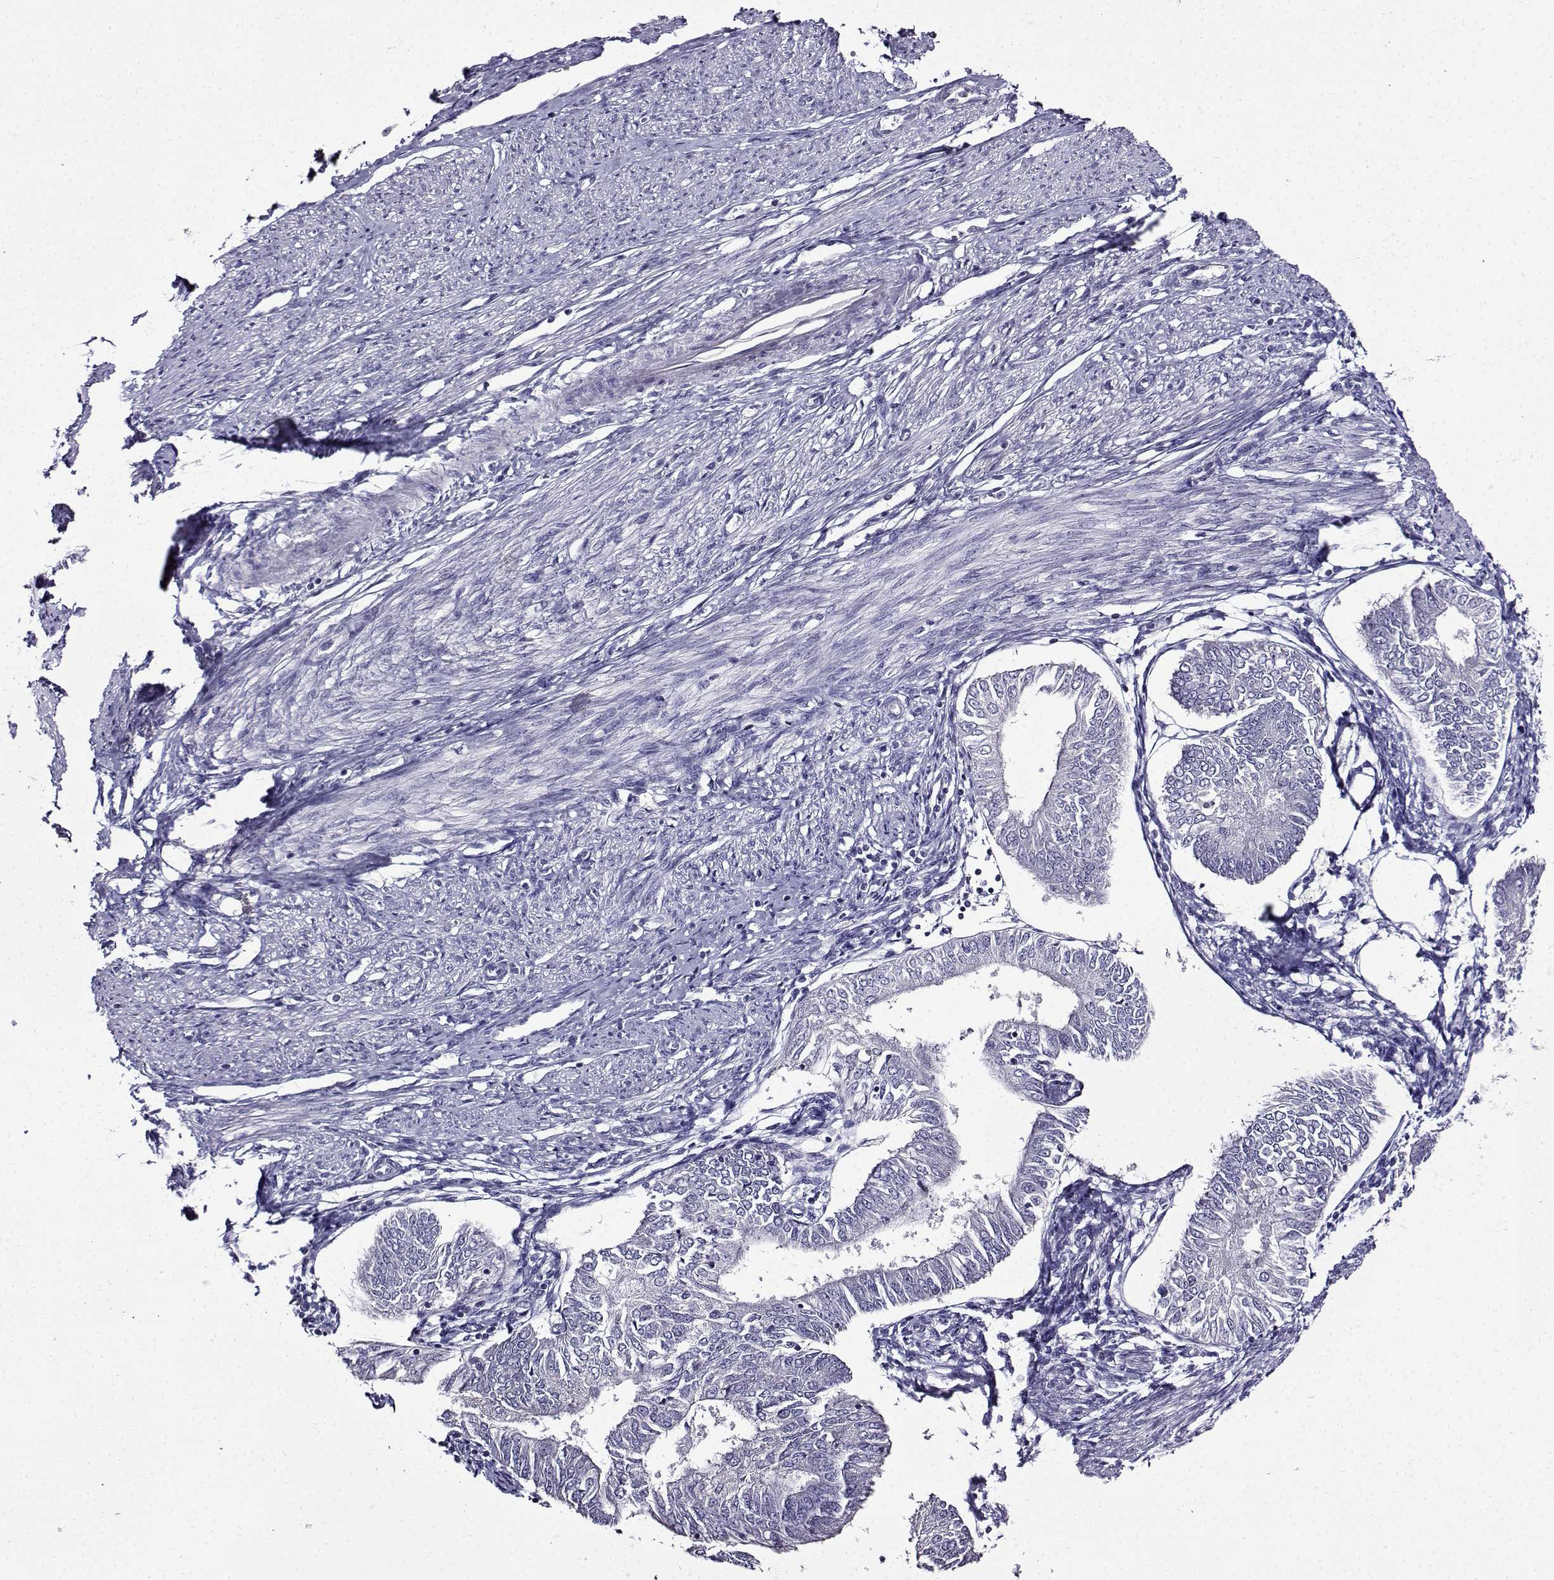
{"staining": {"intensity": "negative", "quantity": "none", "location": "none"}, "tissue": "endometrial cancer", "cell_type": "Tumor cells", "image_type": "cancer", "snomed": [{"axis": "morphology", "description": "Adenocarcinoma, NOS"}, {"axis": "topography", "description": "Endometrium"}], "caption": "This is a micrograph of immunohistochemistry staining of adenocarcinoma (endometrial), which shows no positivity in tumor cells.", "gene": "TMEM266", "patient": {"sex": "female", "age": 58}}